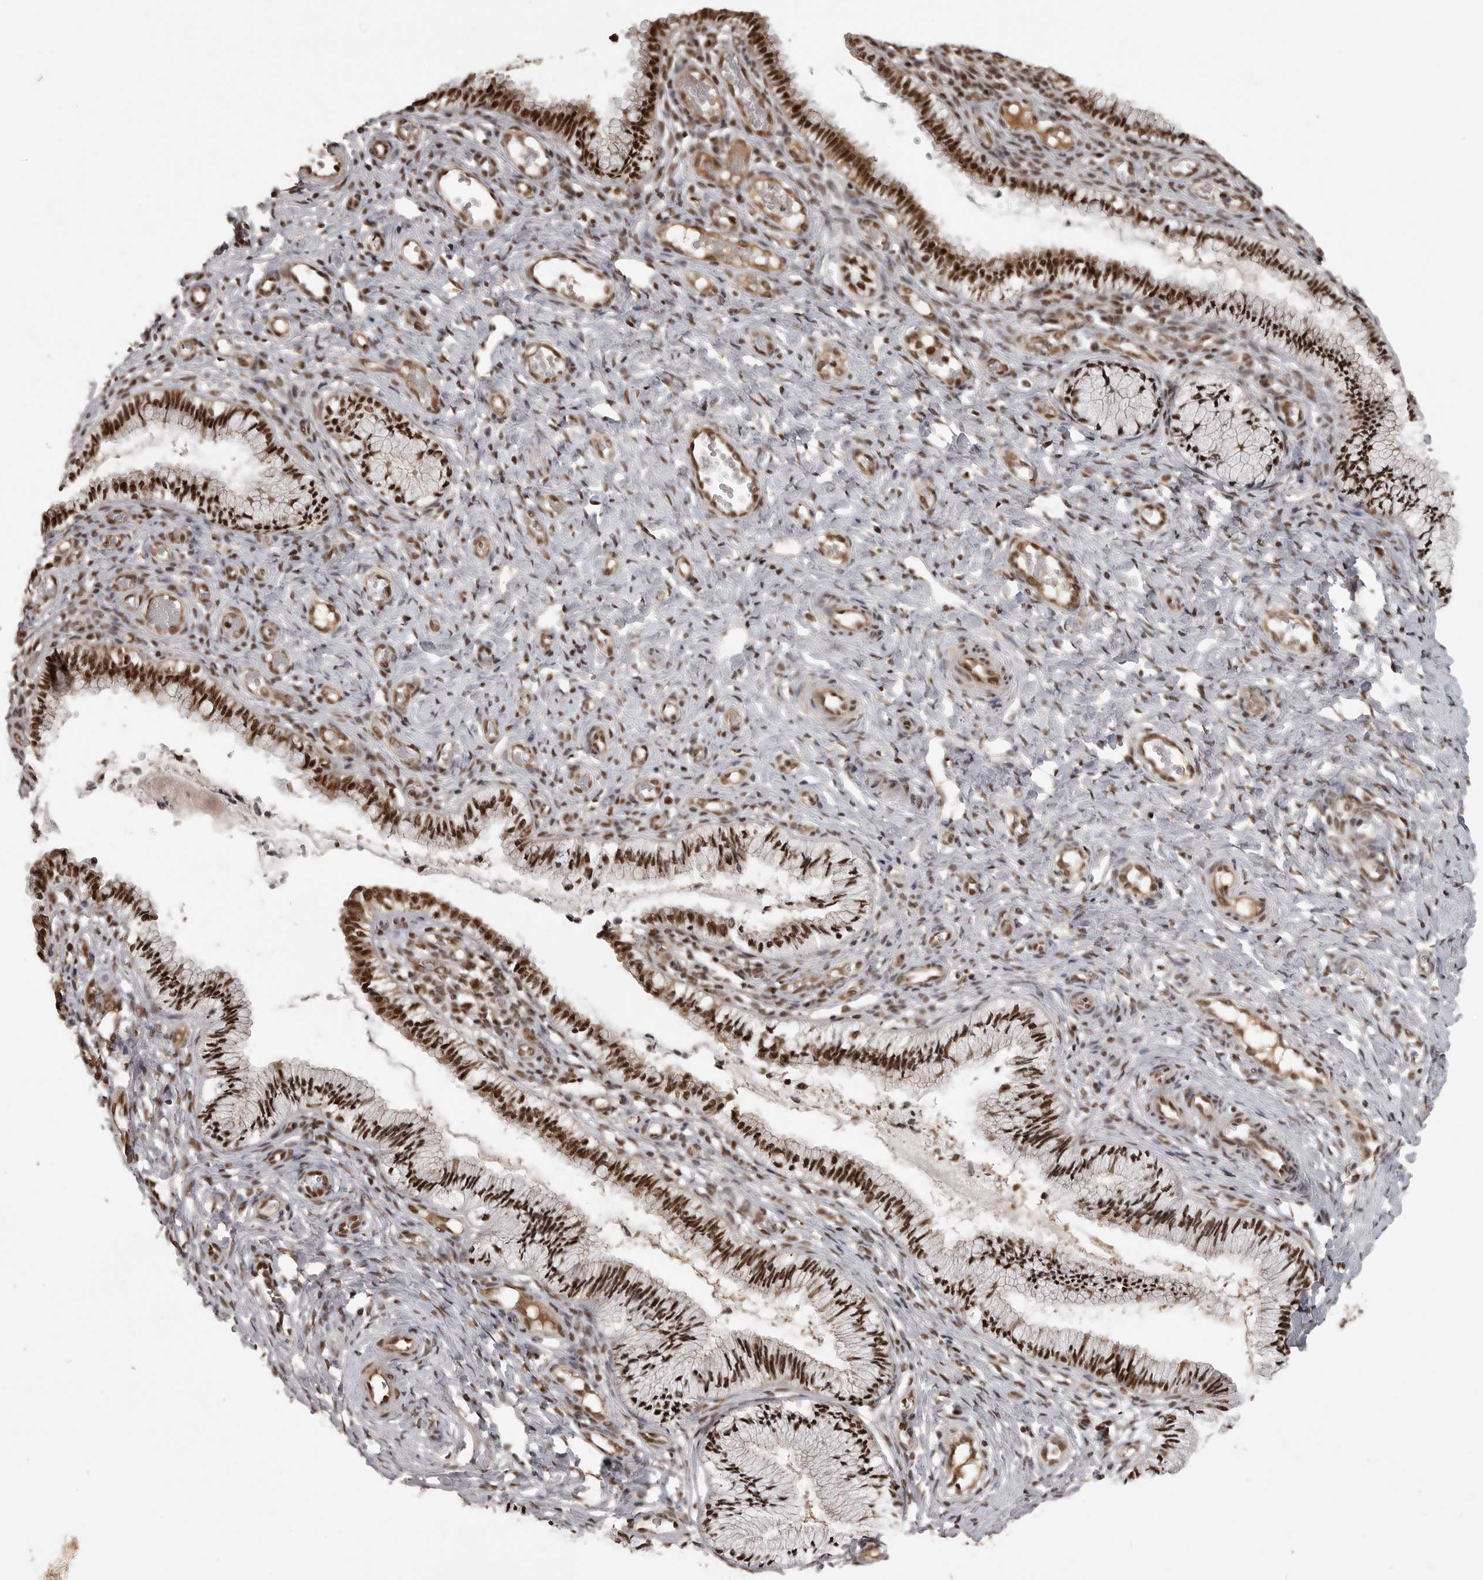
{"staining": {"intensity": "strong", "quantity": ">75%", "location": "nuclear"}, "tissue": "cervix", "cell_type": "Glandular cells", "image_type": "normal", "snomed": [{"axis": "morphology", "description": "Normal tissue, NOS"}, {"axis": "topography", "description": "Cervix"}], "caption": "This photomicrograph reveals immunohistochemistry (IHC) staining of benign human cervix, with high strong nuclear expression in about >75% of glandular cells.", "gene": "CBLL1", "patient": {"sex": "female", "age": 27}}